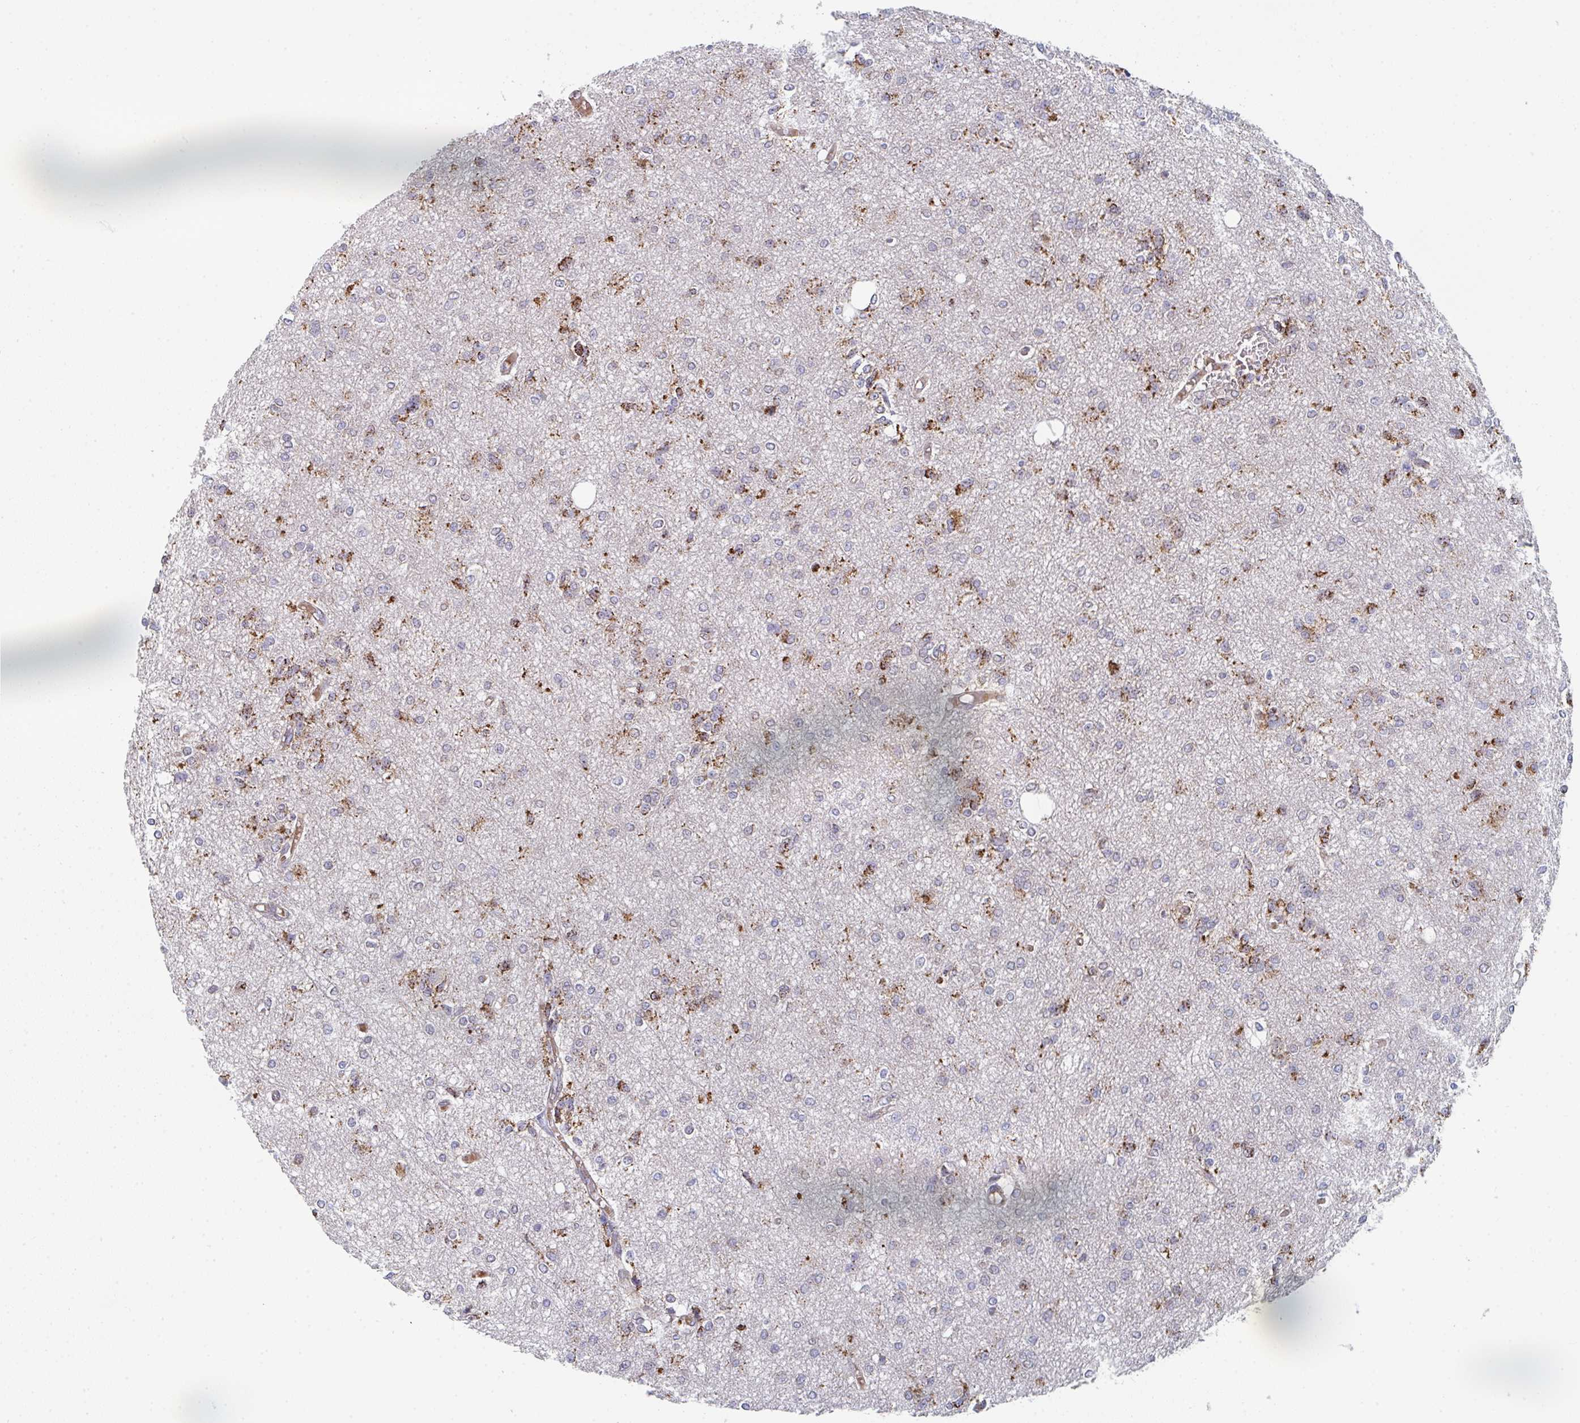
{"staining": {"intensity": "moderate", "quantity": "25%-75%", "location": "cytoplasmic/membranous"}, "tissue": "glioma", "cell_type": "Tumor cells", "image_type": "cancer", "snomed": [{"axis": "morphology", "description": "Glioma, malignant, Low grade"}, {"axis": "topography", "description": "Brain"}], "caption": "Immunohistochemical staining of human glioma demonstrates medium levels of moderate cytoplasmic/membranous protein expression in approximately 25%-75% of tumor cells.", "gene": "ZNF644", "patient": {"sex": "male", "age": 26}}